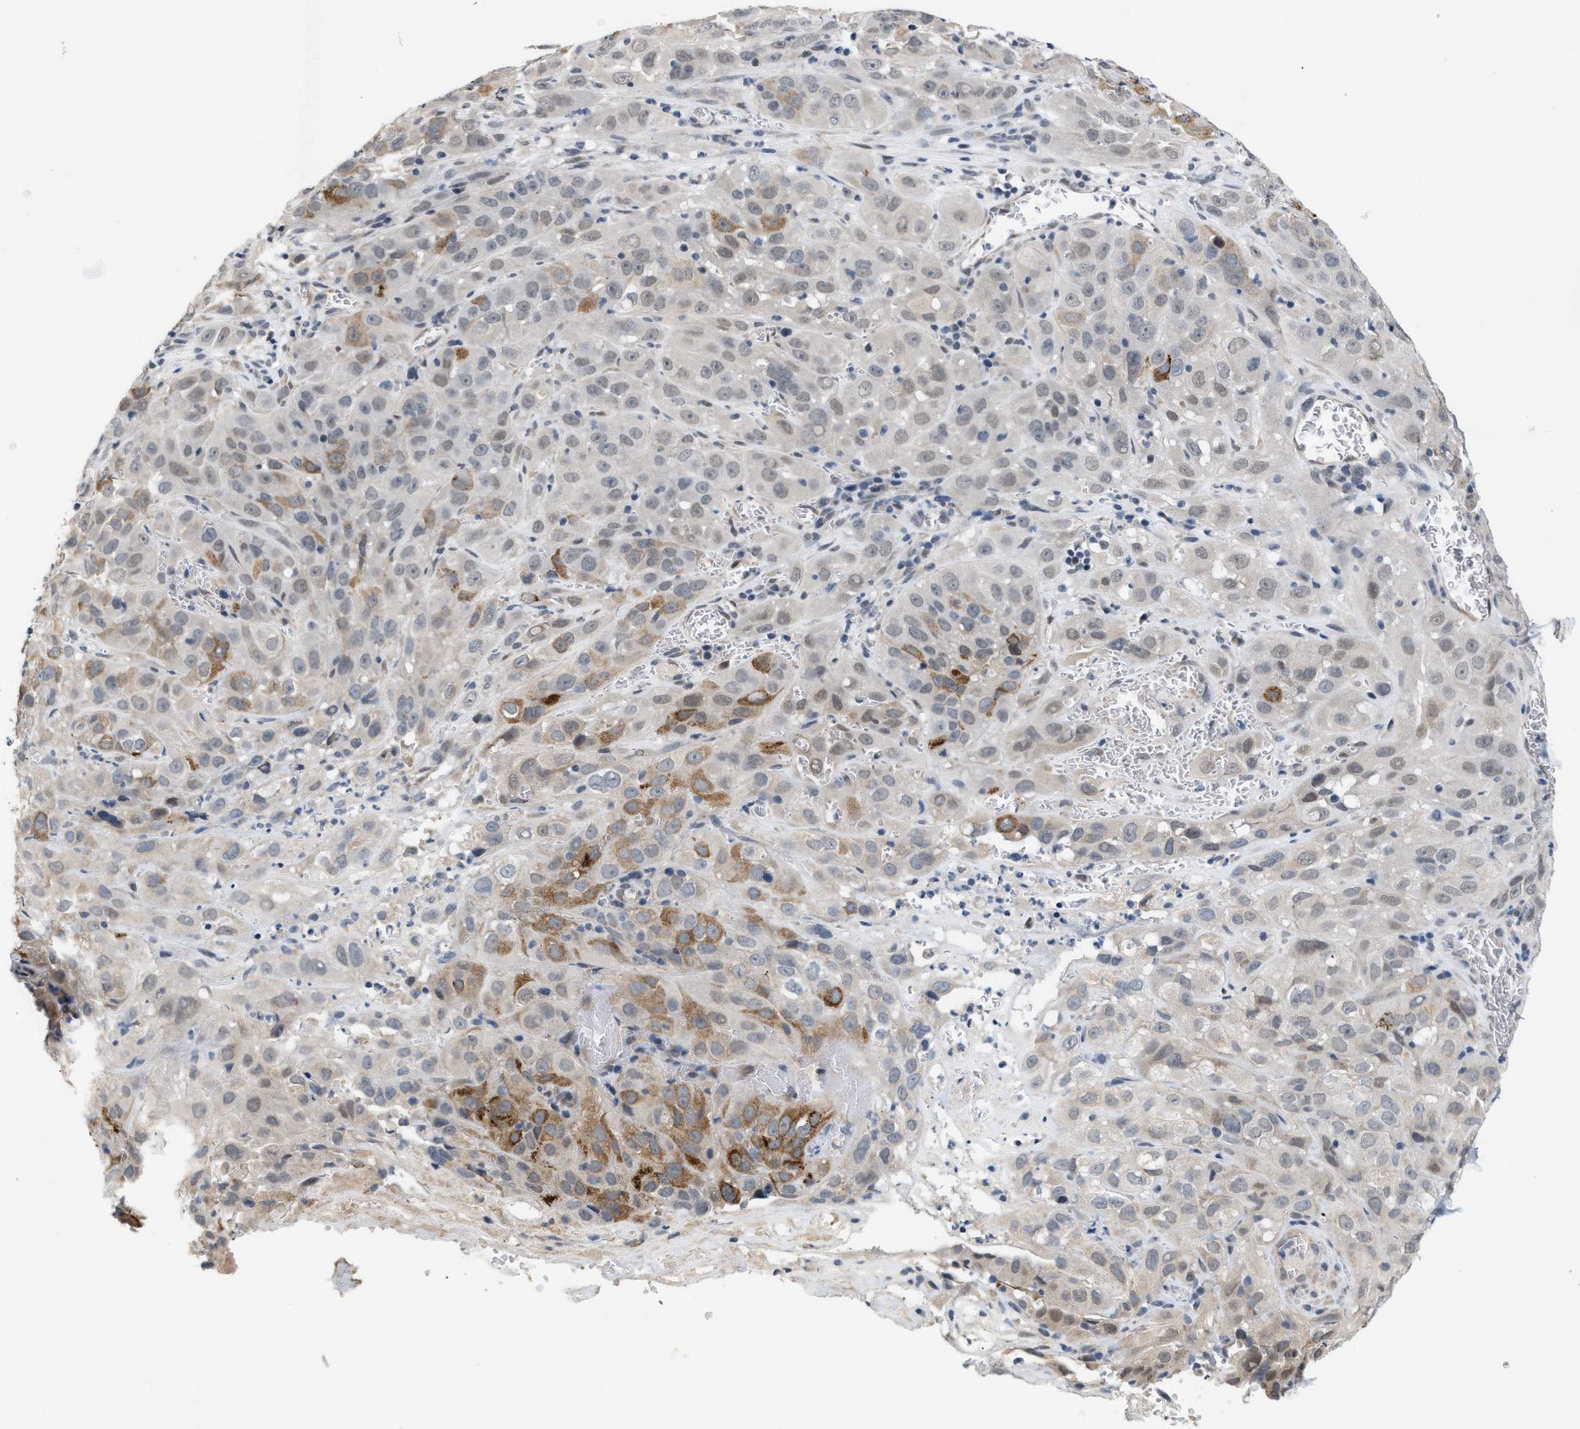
{"staining": {"intensity": "moderate", "quantity": "25%-75%", "location": "cytoplasmic/membranous"}, "tissue": "cervical cancer", "cell_type": "Tumor cells", "image_type": "cancer", "snomed": [{"axis": "morphology", "description": "Squamous cell carcinoma, NOS"}, {"axis": "topography", "description": "Cervix"}], "caption": "This micrograph demonstrates cervical cancer stained with IHC to label a protein in brown. The cytoplasmic/membranous of tumor cells show moderate positivity for the protein. Nuclei are counter-stained blue.", "gene": "TXNRD3", "patient": {"sex": "female", "age": 32}}